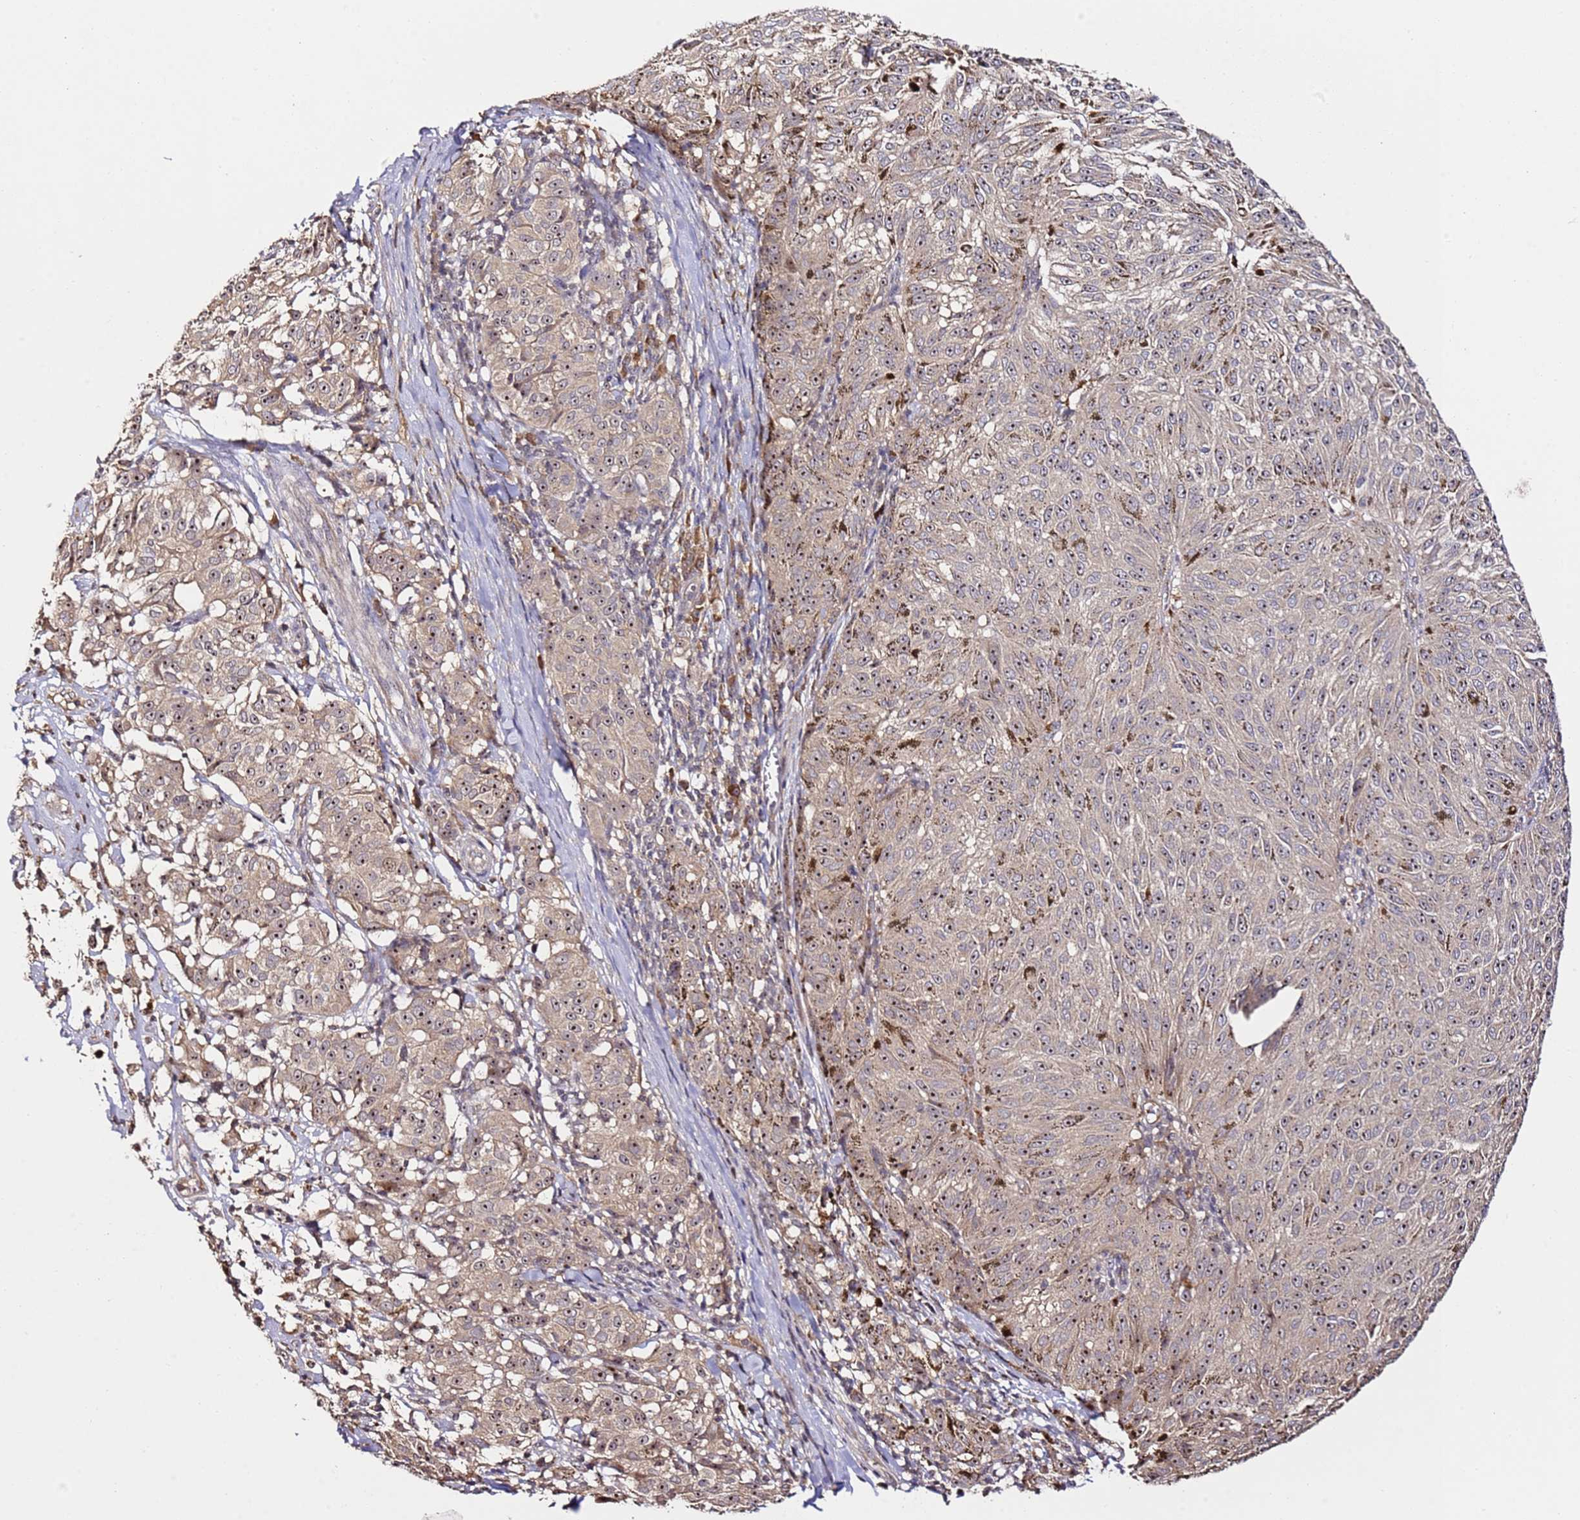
{"staining": {"intensity": "moderate", "quantity": ">75%", "location": "nuclear"}, "tissue": "melanoma", "cell_type": "Tumor cells", "image_type": "cancer", "snomed": [{"axis": "morphology", "description": "Malignant melanoma, NOS"}, {"axis": "topography", "description": "Skin"}], "caption": "DAB (3,3'-diaminobenzidine) immunohistochemical staining of malignant melanoma reveals moderate nuclear protein positivity in about >75% of tumor cells.", "gene": "DDX27", "patient": {"sex": "female", "age": 72}}